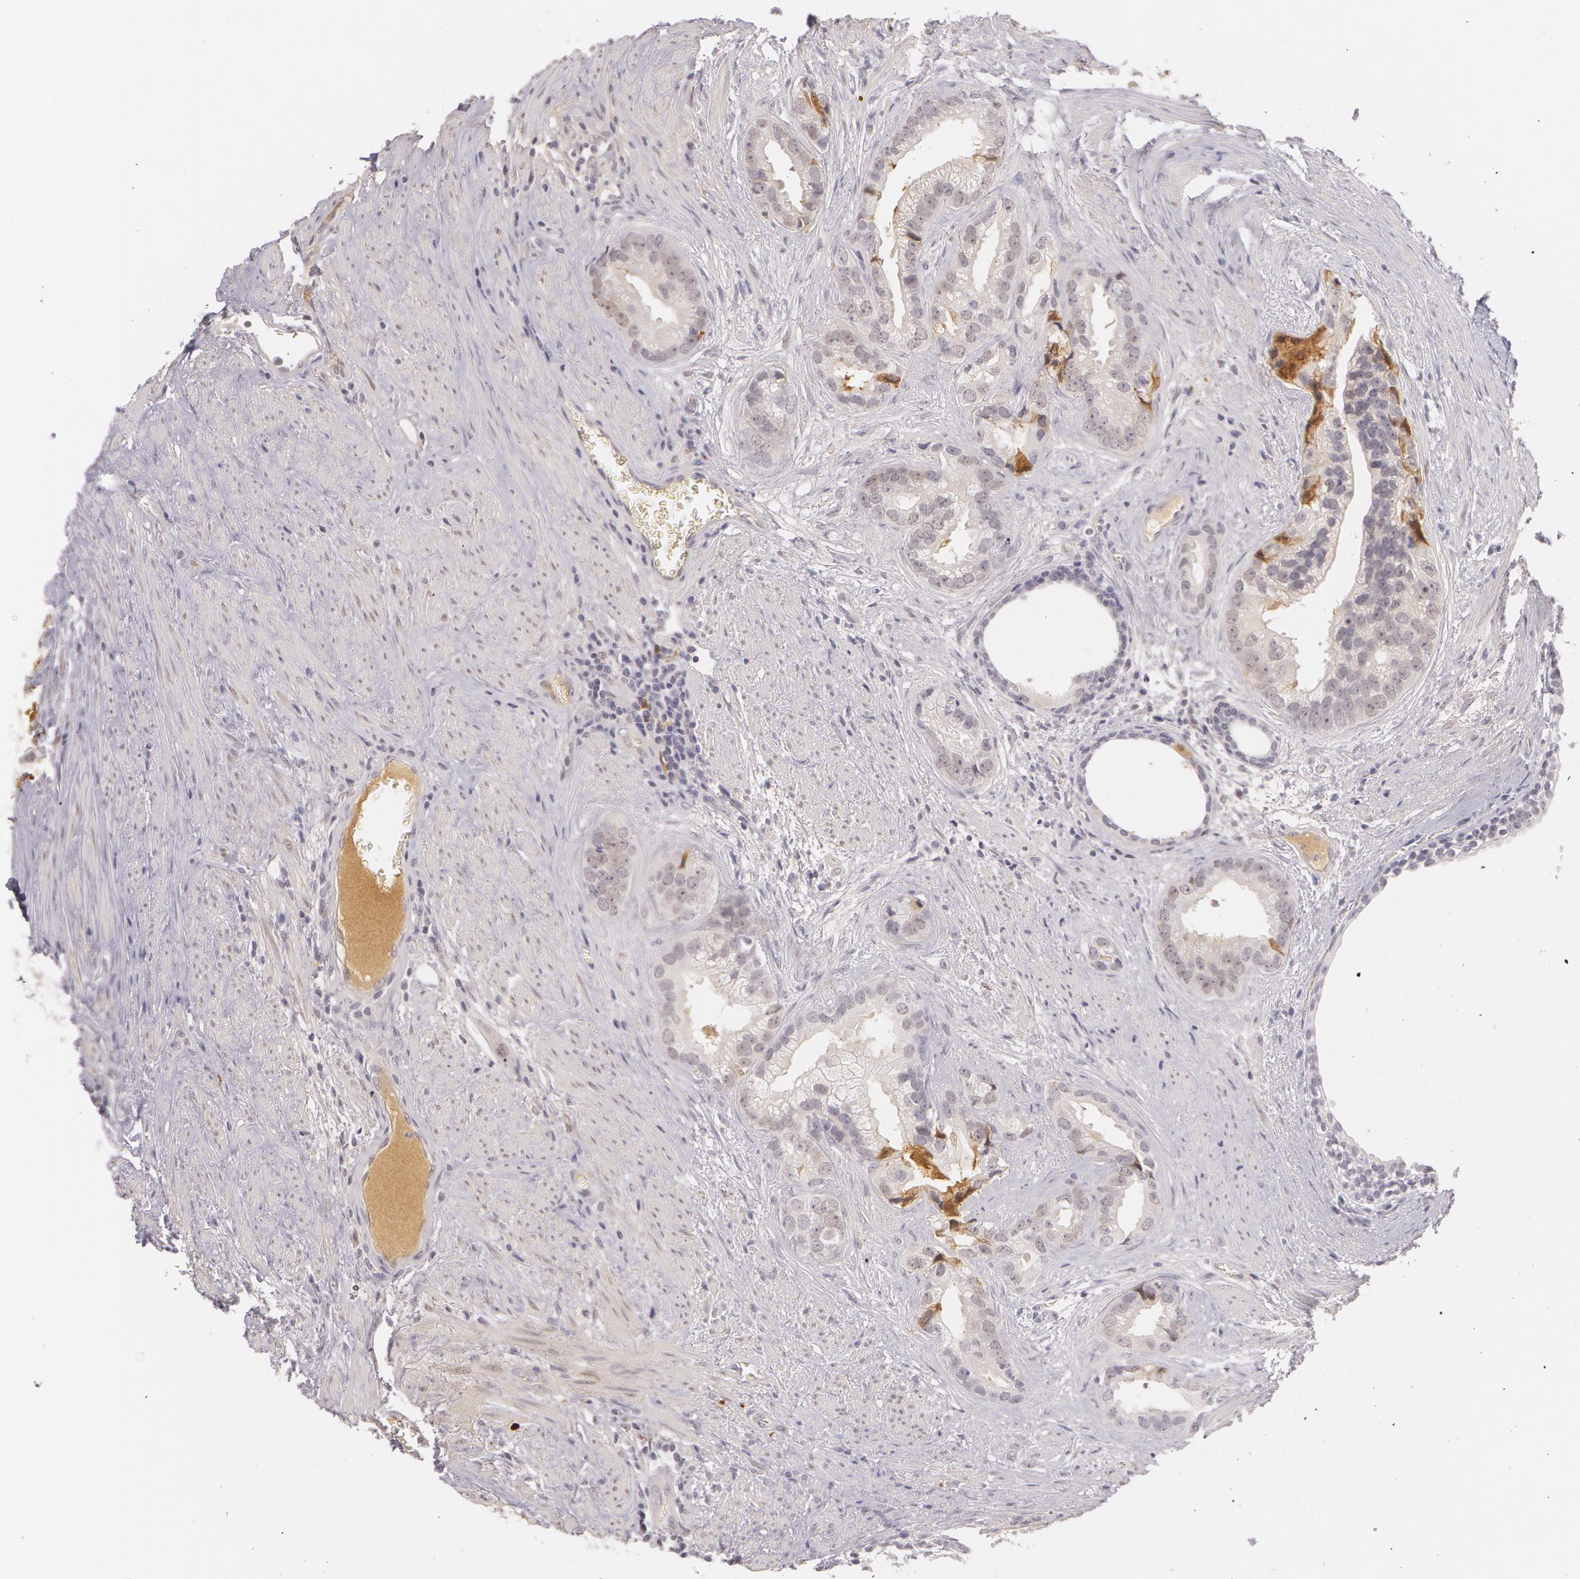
{"staining": {"intensity": "negative", "quantity": "none", "location": "none"}, "tissue": "prostate cancer", "cell_type": "Tumor cells", "image_type": "cancer", "snomed": [{"axis": "morphology", "description": "Adenocarcinoma, Low grade"}, {"axis": "topography", "description": "Prostate"}], "caption": "A photomicrograph of human prostate adenocarcinoma (low-grade) is negative for staining in tumor cells. The staining was performed using DAB (3,3'-diaminobenzidine) to visualize the protein expression in brown, while the nuclei were stained in blue with hematoxylin (Magnification: 20x).", "gene": "LBP", "patient": {"sex": "male", "age": 71}}